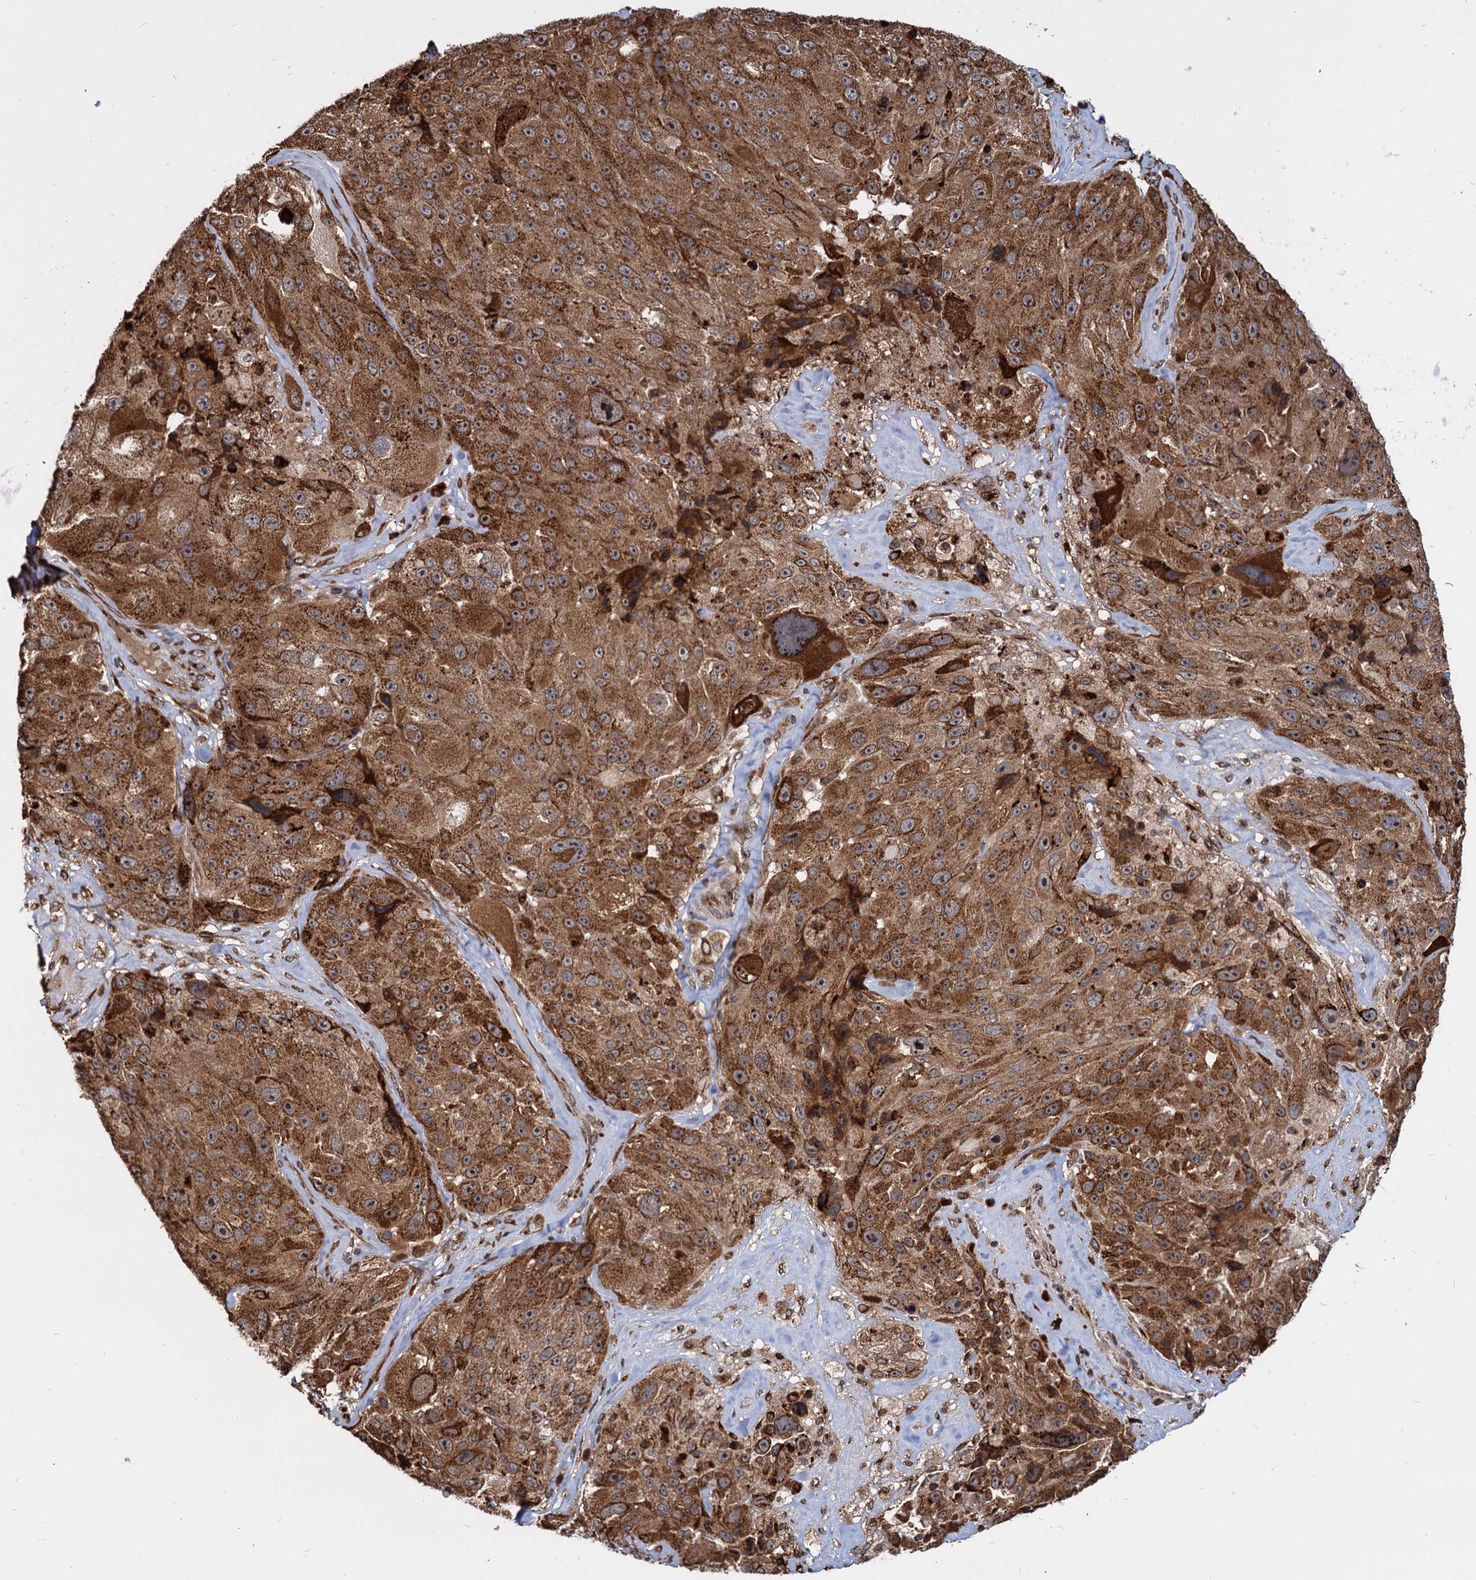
{"staining": {"intensity": "strong", "quantity": ">75%", "location": "cytoplasmic/membranous"}, "tissue": "melanoma", "cell_type": "Tumor cells", "image_type": "cancer", "snomed": [{"axis": "morphology", "description": "Malignant melanoma, Metastatic site"}, {"axis": "topography", "description": "Lymph node"}], "caption": "A micrograph of malignant melanoma (metastatic site) stained for a protein exhibits strong cytoplasmic/membranous brown staining in tumor cells. (Brightfield microscopy of DAB IHC at high magnification).", "gene": "SAAL1", "patient": {"sex": "male", "age": 62}}